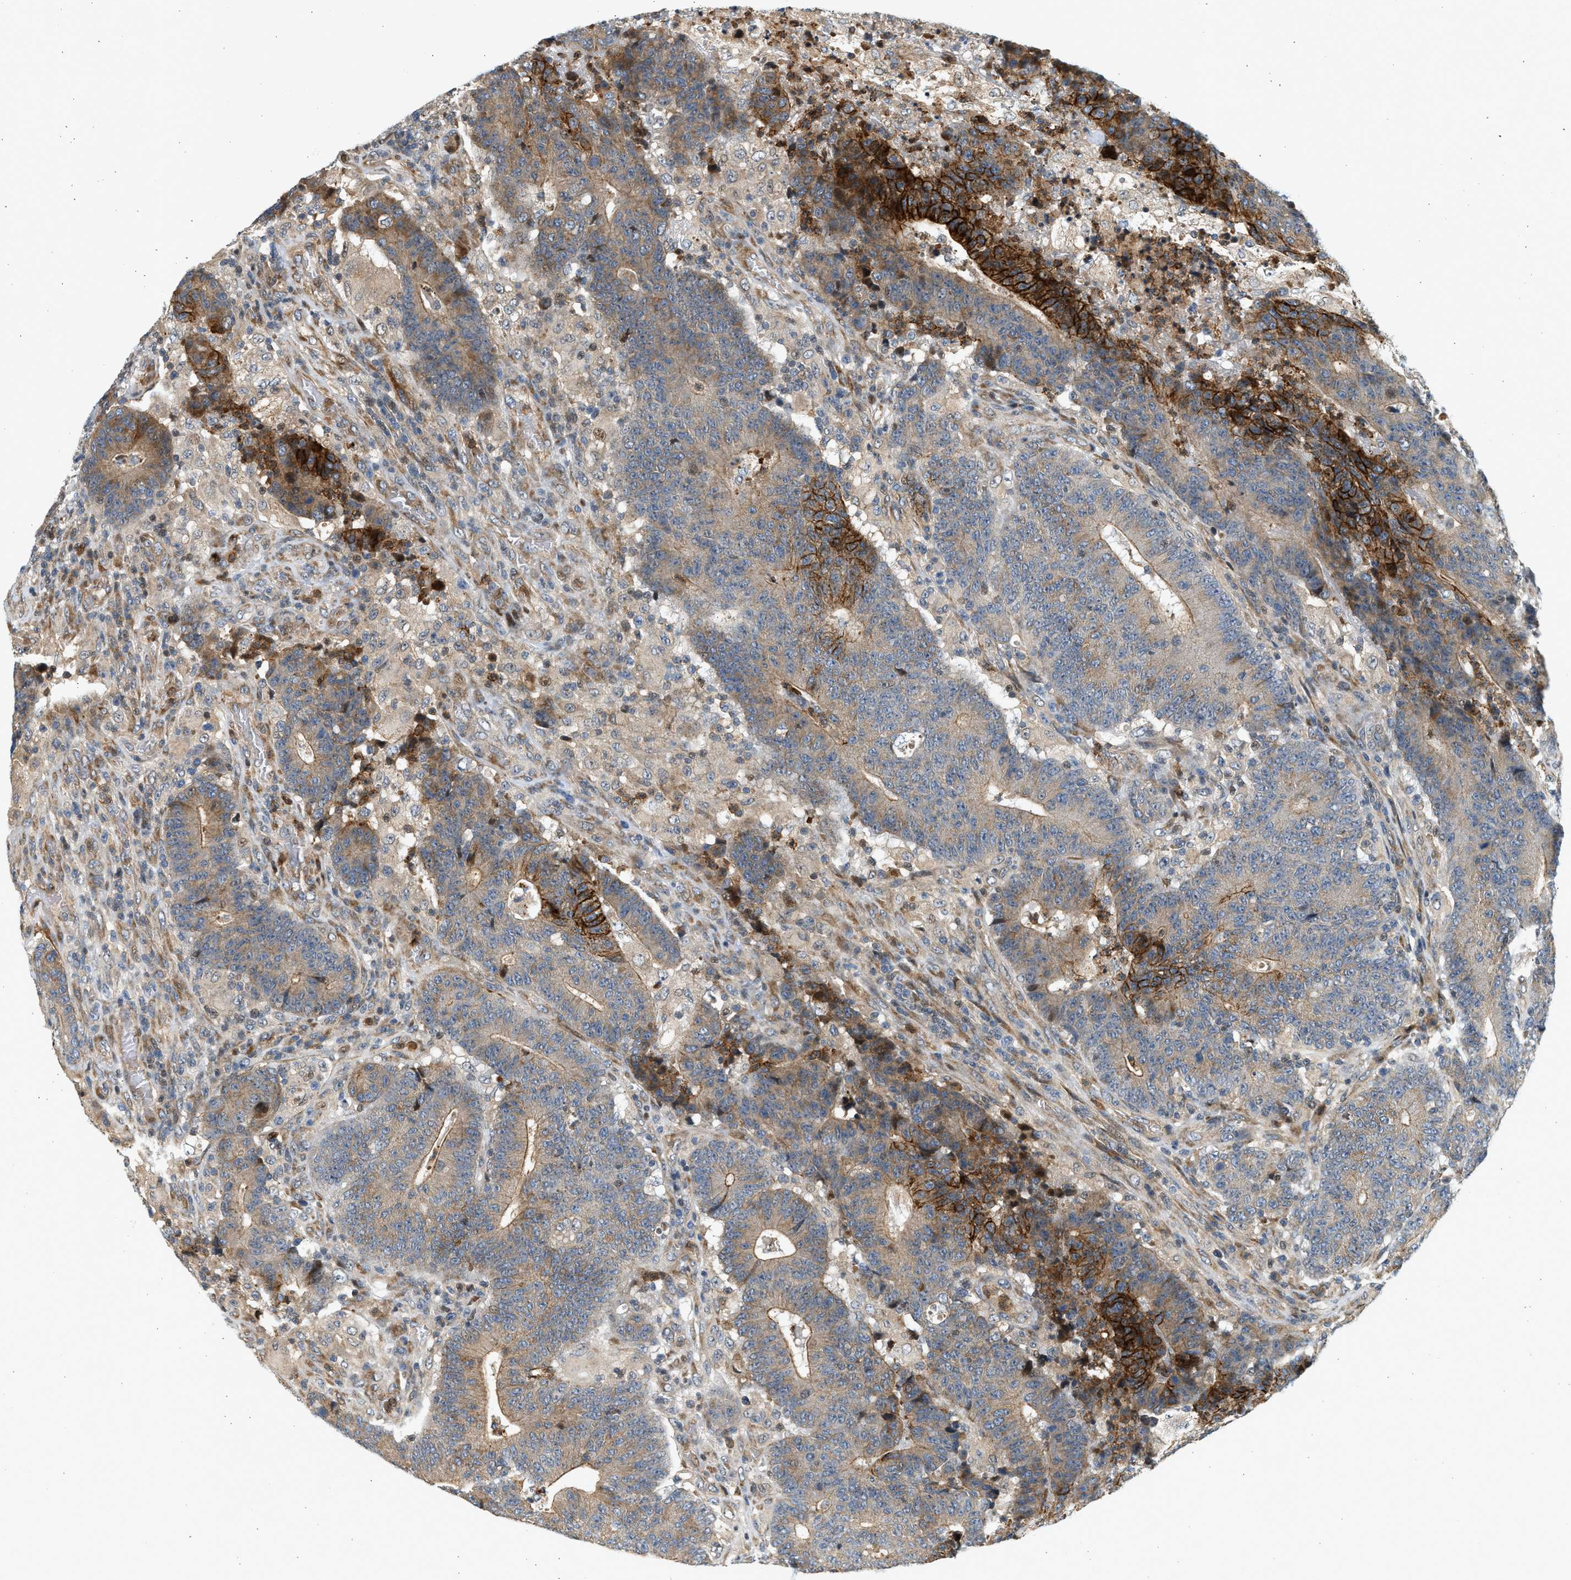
{"staining": {"intensity": "strong", "quantity": "<25%", "location": "cytoplasmic/membranous"}, "tissue": "colorectal cancer", "cell_type": "Tumor cells", "image_type": "cancer", "snomed": [{"axis": "morphology", "description": "Normal tissue, NOS"}, {"axis": "morphology", "description": "Adenocarcinoma, NOS"}, {"axis": "topography", "description": "Colon"}], "caption": "A high-resolution image shows IHC staining of colorectal adenocarcinoma, which reveals strong cytoplasmic/membranous positivity in about <25% of tumor cells.", "gene": "NRSN2", "patient": {"sex": "female", "age": 75}}